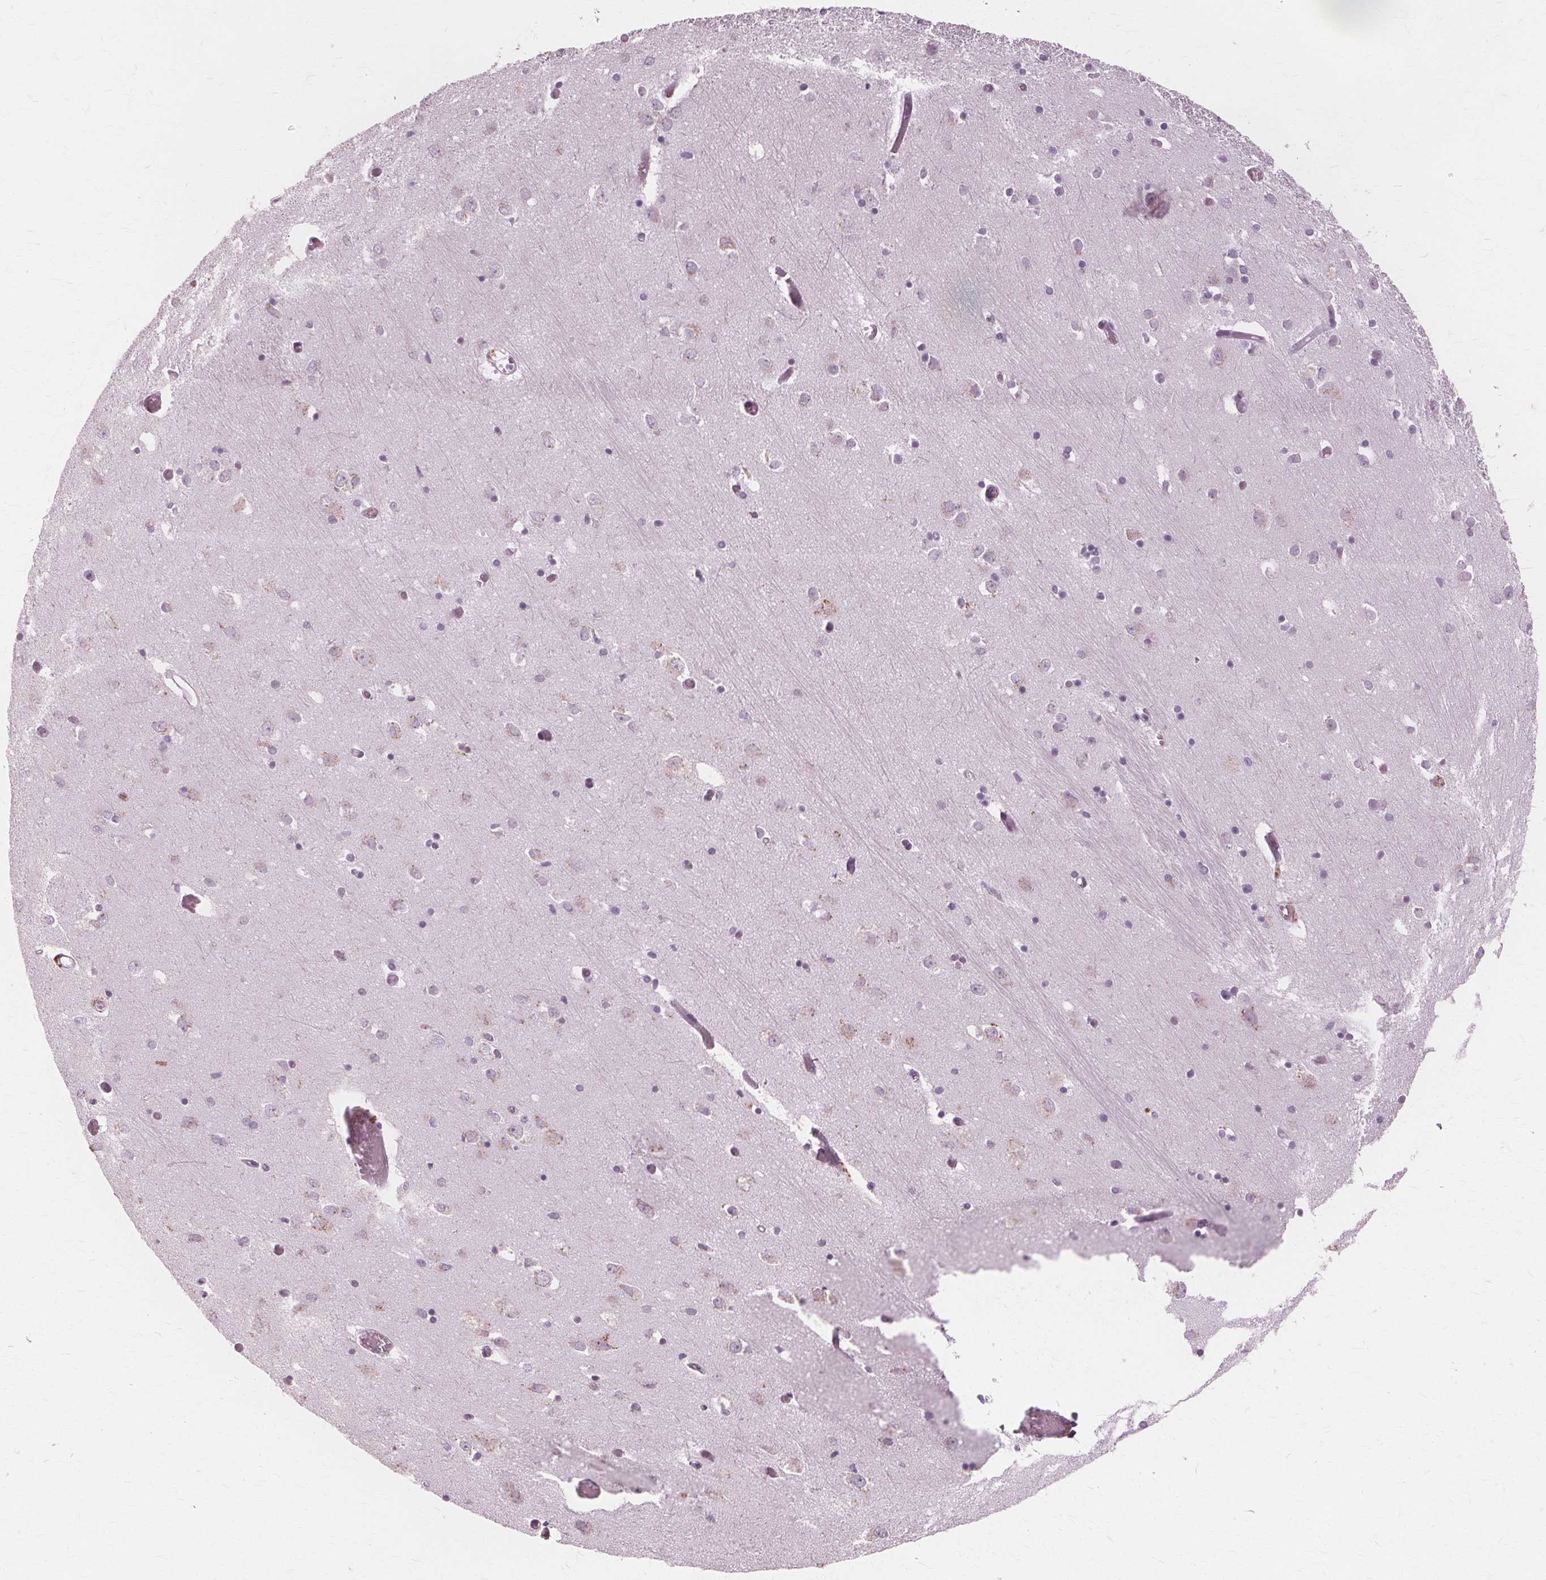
{"staining": {"intensity": "negative", "quantity": "none", "location": "none"}, "tissue": "caudate", "cell_type": "Glial cells", "image_type": "normal", "snomed": [{"axis": "morphology", "description": "Normal tissue, NOS"}, {"axis": "topography", "description": "Lateral ventricle wall"}, {"axis": "topography", "description": "Hippocampus"}], "caption": "The histopathology image exhibits no significant staining in glial cells of caudate.", "gene": "DNASE2", "patient": {"sex": "female", "age": 63}}